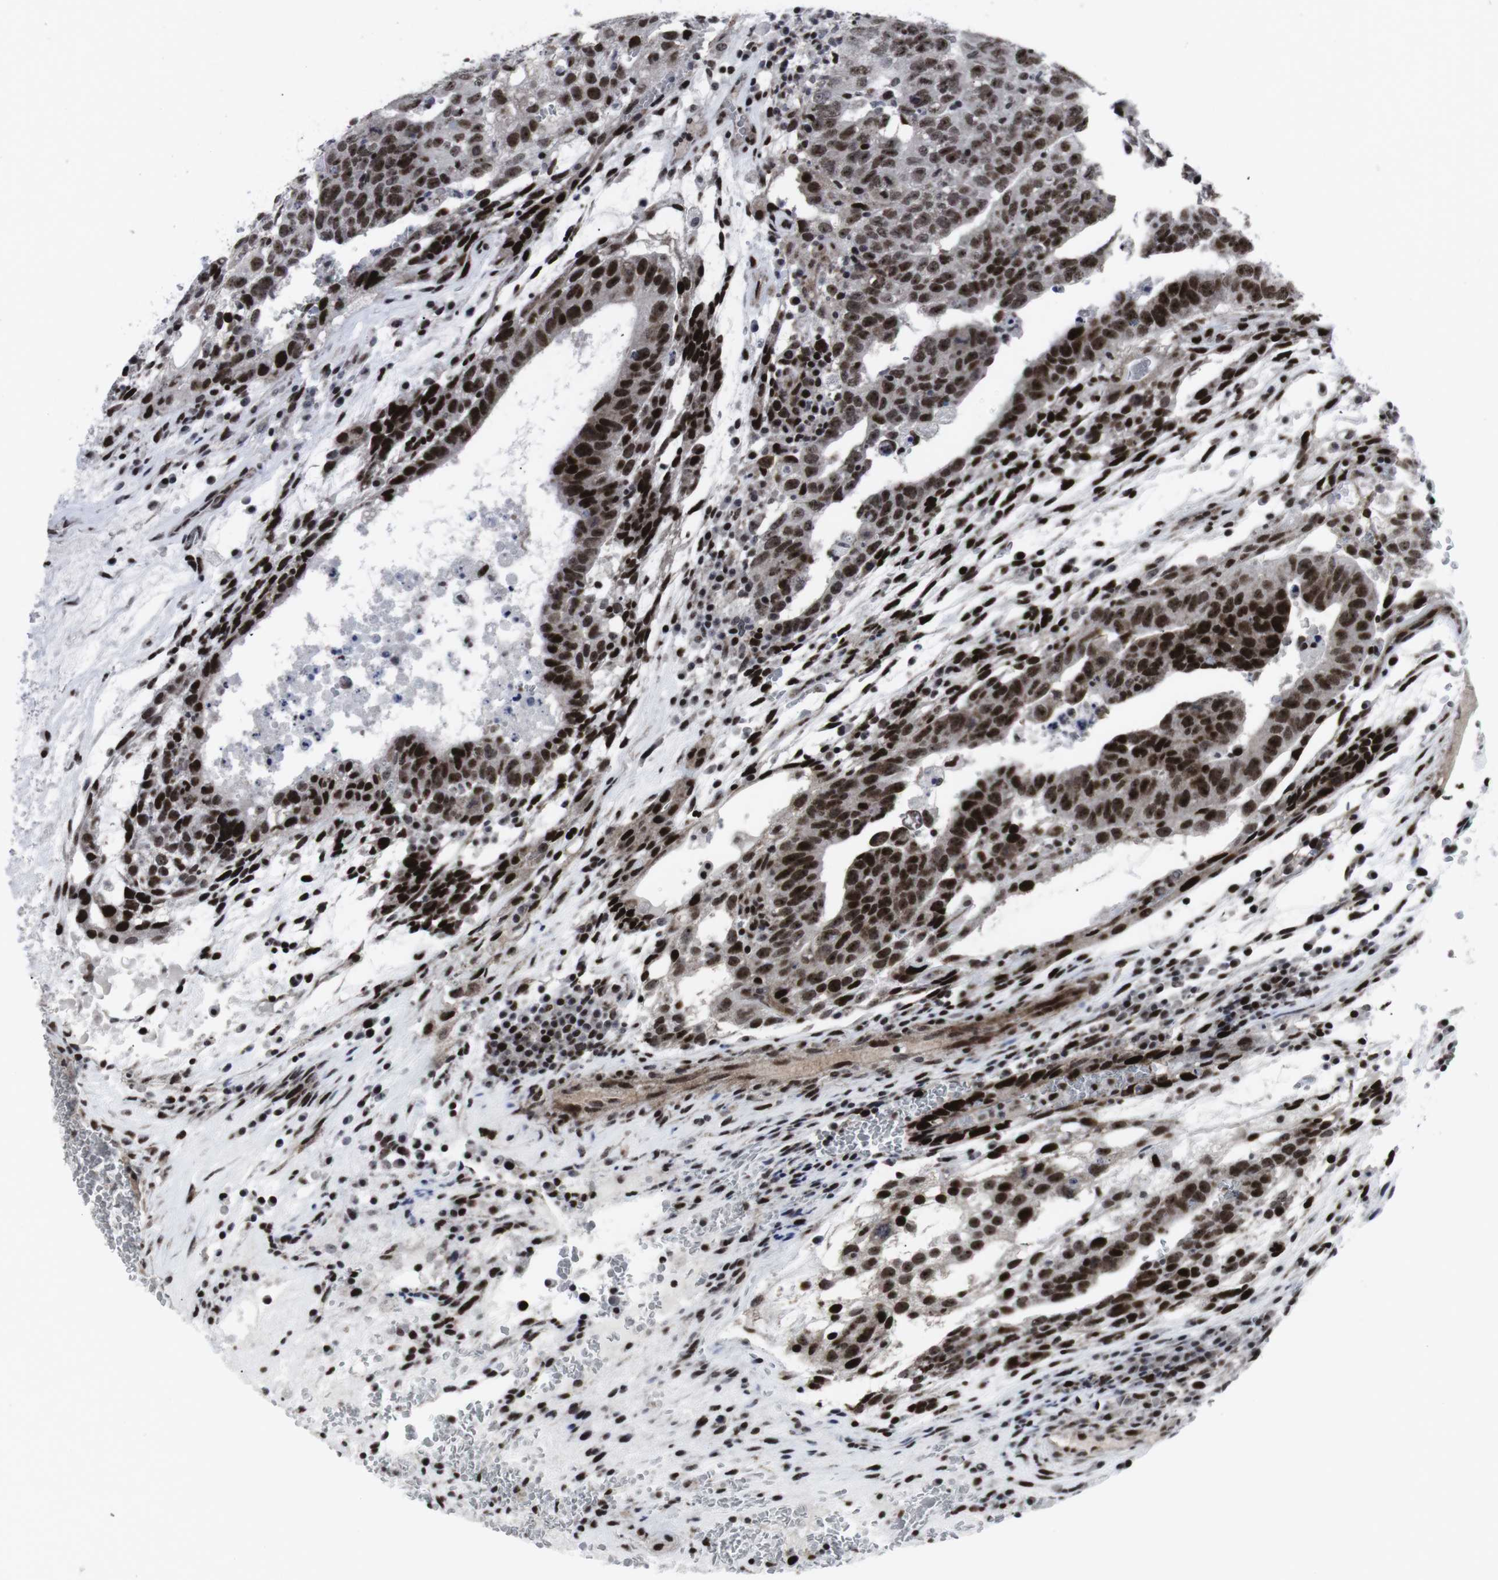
{"staining": {"intensity": "strong", "quantity": ">75%", "location": "nuclear"}, "tissue": "testis cancer", "cell_type": "Tumor cells", "image_type": "cancer", "snomed": [{"axis": "morphology", "description": "Seminoma, NOS"}, {"axis": "morphology", "description": "Carcinoma, Embryonal, NOS"}, {"axis": "topography", "description": "Testis"}], "caption": "Human testis embryonal carcinoma stained with a brown dye exhibits strong nuclear positive positivity in approximately >75% of tumor cells.", "gene": "MLH1", "patient": {"sex": "male", "age": 52}}